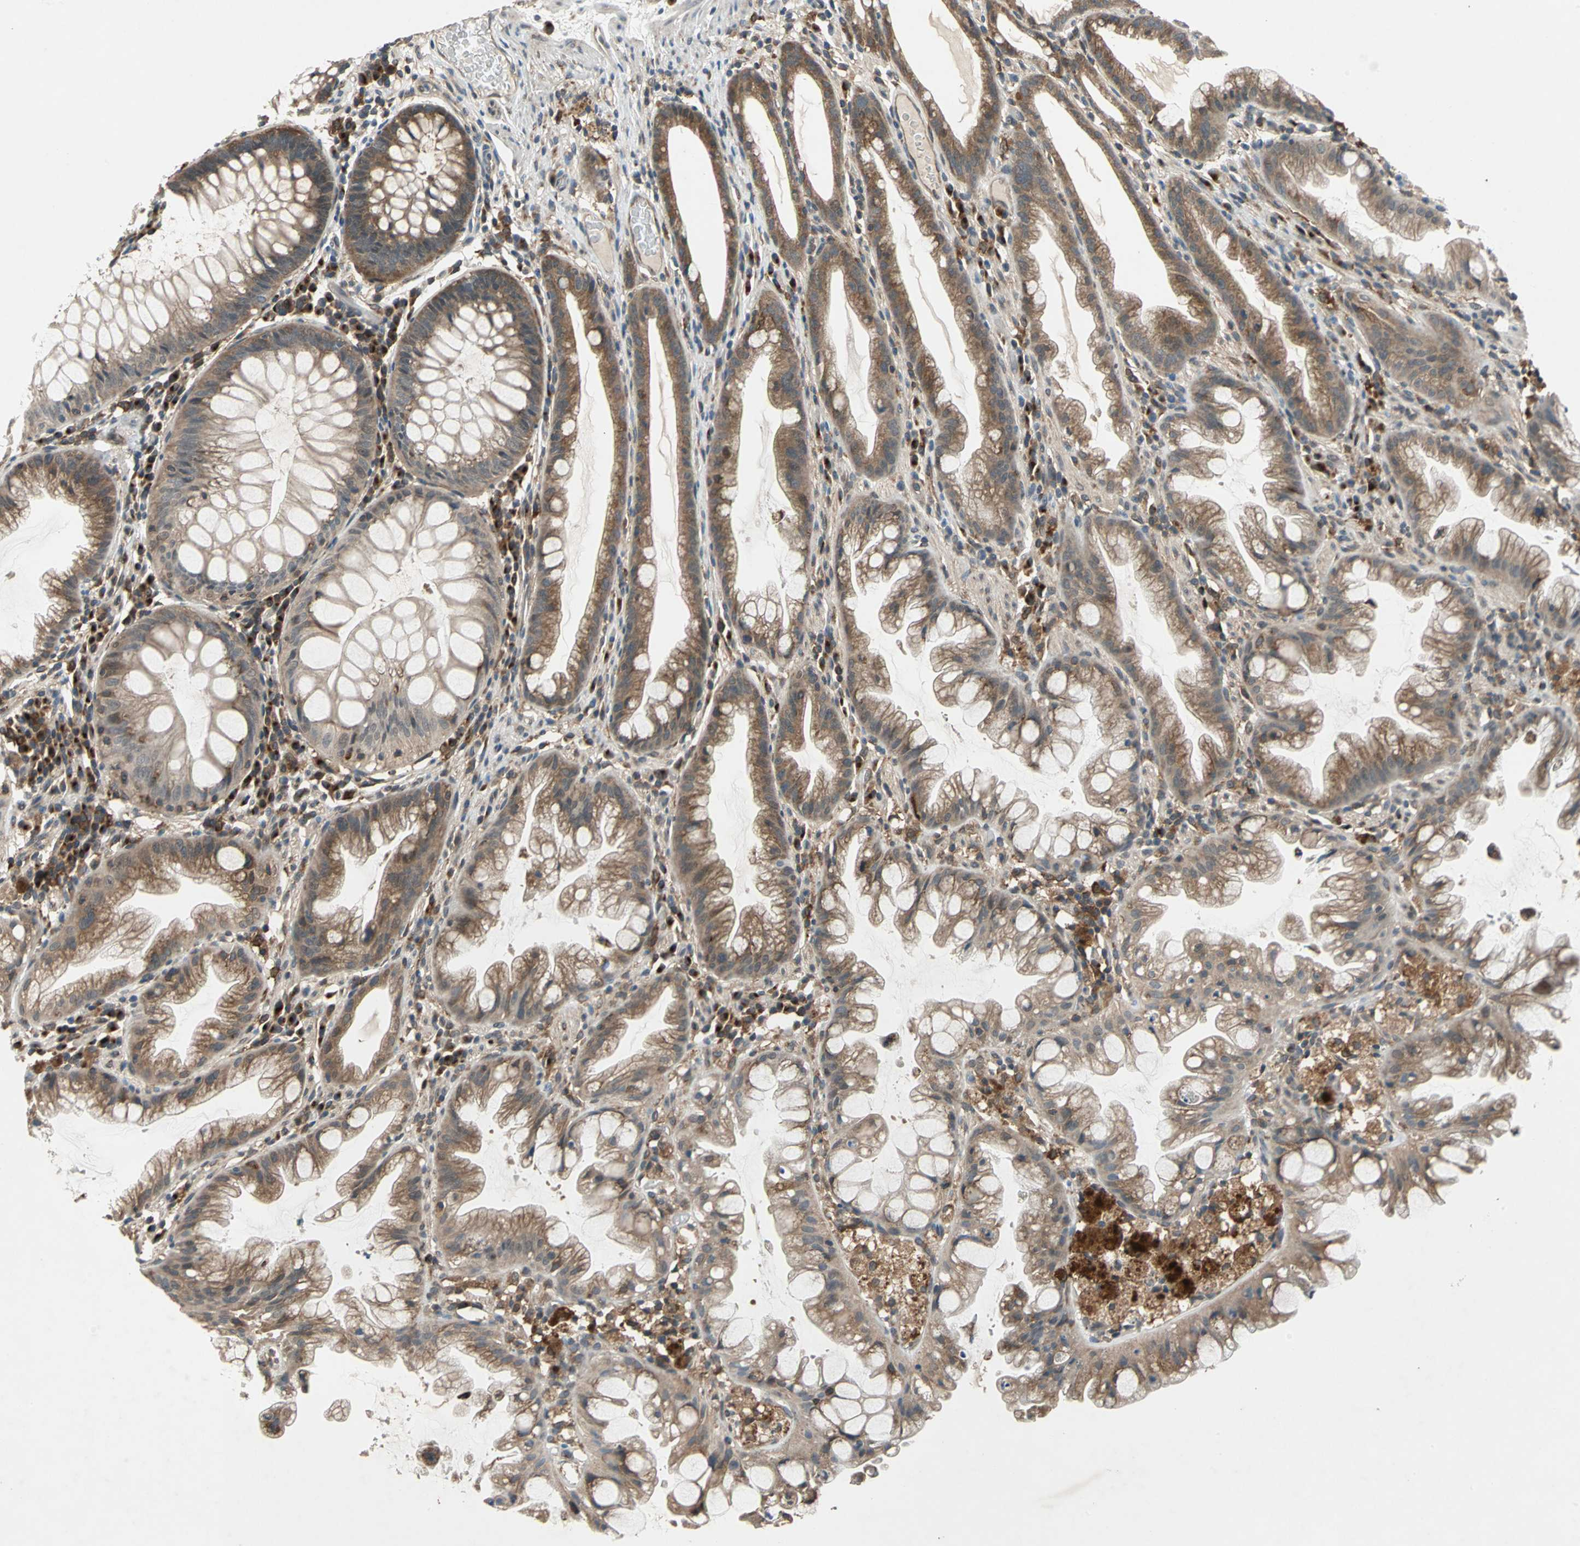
{"staining": {"intensity": "moderate", "quantity": ">75%", "location": "cytoplasmic/membranous"}, "tissue": "colon", "cell_type": "Endothelial cells", "image_type": "normal", "snomed": [{"axis": "morphology", "description": "Normal tissue, NOS"}, {"axis": "topography", "description": "Smooth muscle"}, {"axis": "topography", "description": "Colon"}], "caption": "Immunohistochemical staining of benign human colon reveals moderate cytoplasmic/membranous protein staining in about >75% of endothelial cells.", "gene": "NFKBIE", "patient": {"sex": "male", "age": 67}}